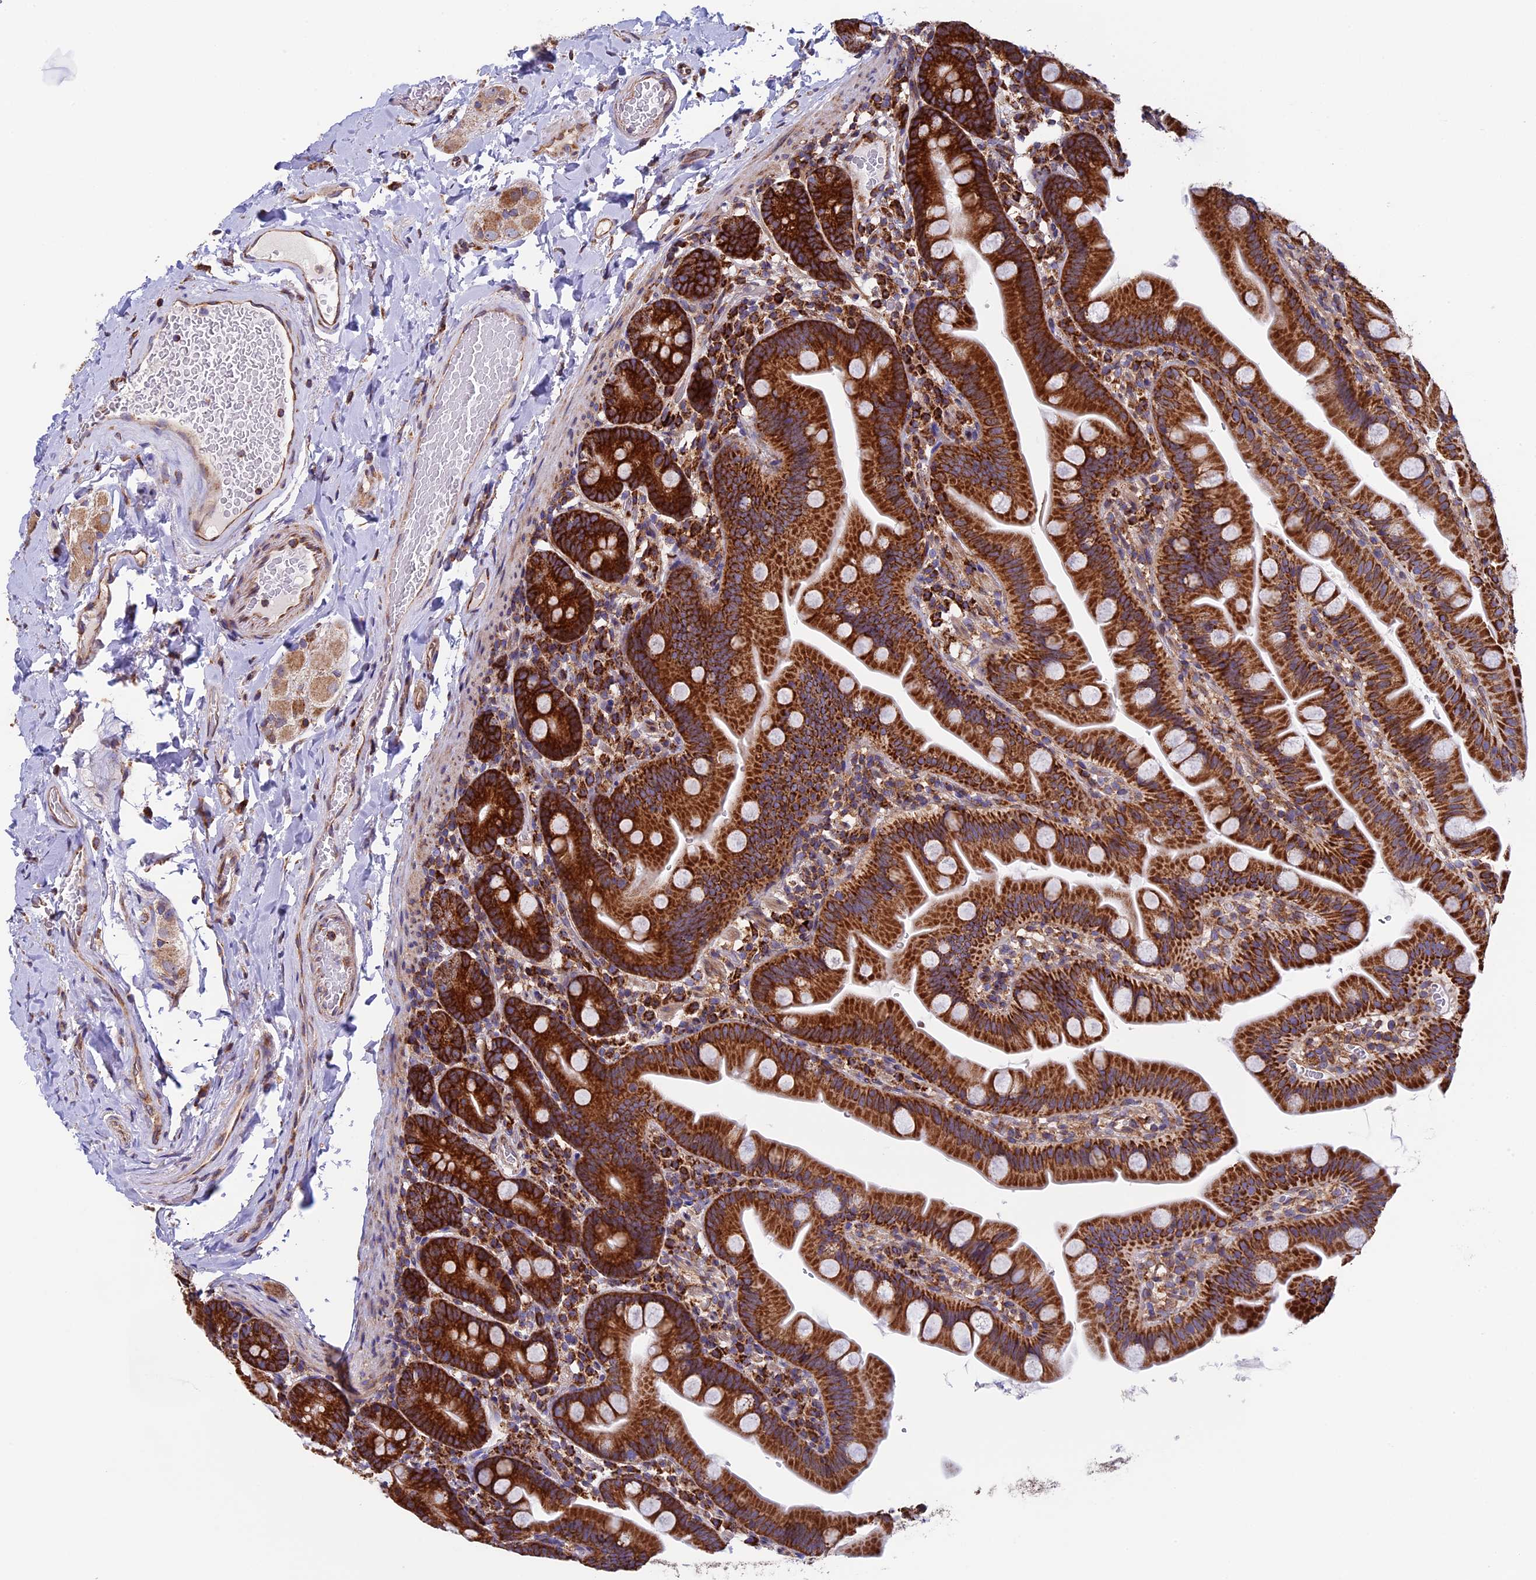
{"staining": {"intensity": "strong", "quantity": ">75%", "location": "cytoplasmic/membranous"}, "tissue": "small intestine", "cell_type": "Glandular cells", "image_type": "normal", "snomed": [{"axis": "morphology", "description": "Normal tissue, NOS"}, {"axis": "topography", "description": "Small intestine"}], "caption": "This histopathology image displays IHC staining of benign human small intestine, with high strong cytoplasmic/membranous staining in about >75% of glandular cells.", "gene": "SLC9A5", "patient": {"sex": "female", "age": 68}}